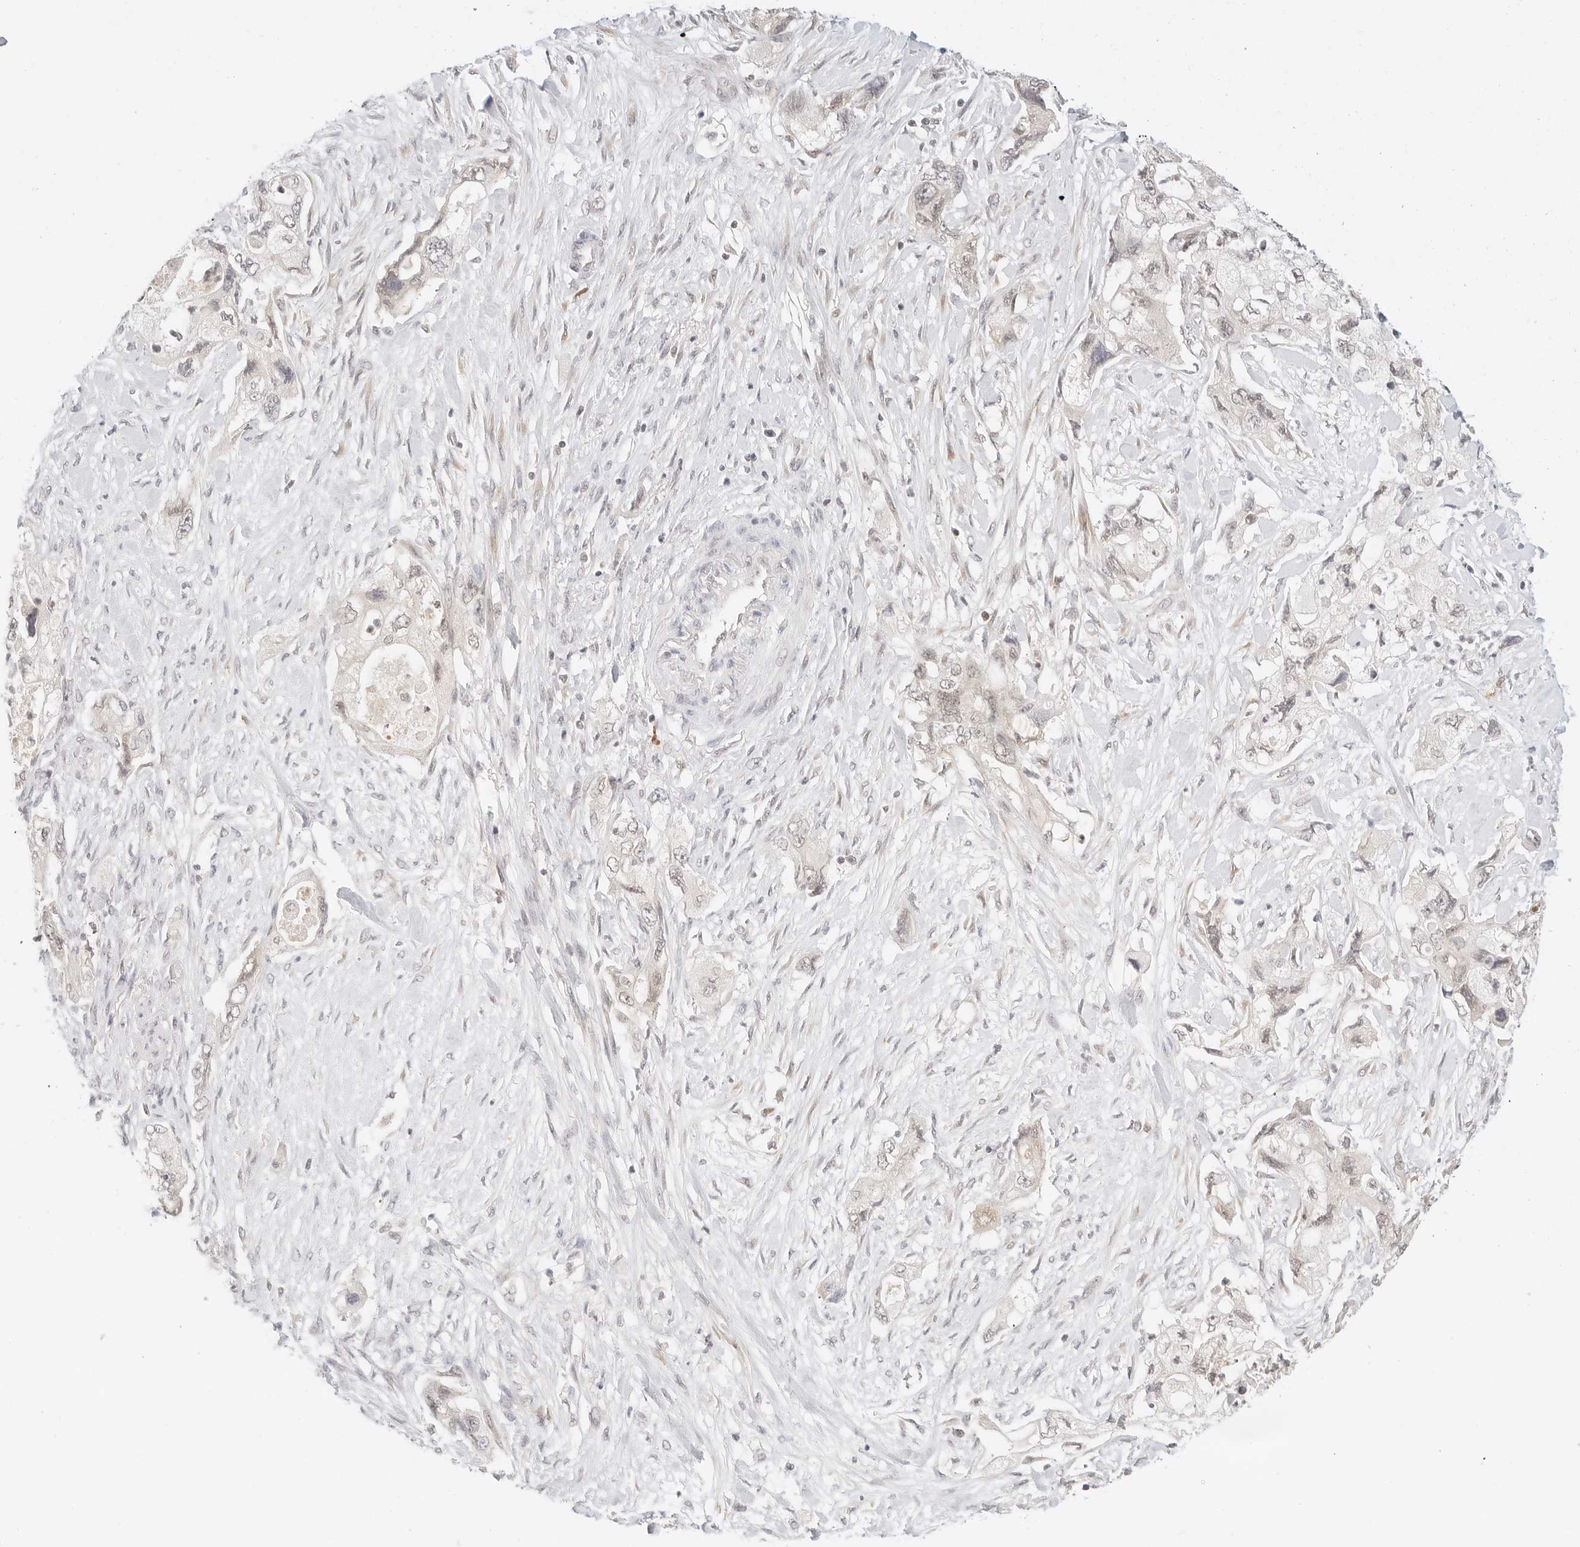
{"staining": {"intensity": "weak", "quantity": "25%-75%", "location": "cytoplasmic/membranous"}, "tissue": "pancreatic cancer", "cell_type": "Tumor cells", "image_type": "cancer", "snomed": [{"axis": "morphology", "description": "Adenocarcinoma, NOS"}, {"axis": "topography", "description": "Pancreas"}], "caption": "Protein staining of pancreatic adenocarcinoma tissue shows weak cytoplasmic/membranous positivity in approximately 25%-75% of tumor cells. (Brightfield microscopy of DAB IHC at high magnification).", "gene": "SEPTIN4", "patient": {"sex": "female", "age": 73}}